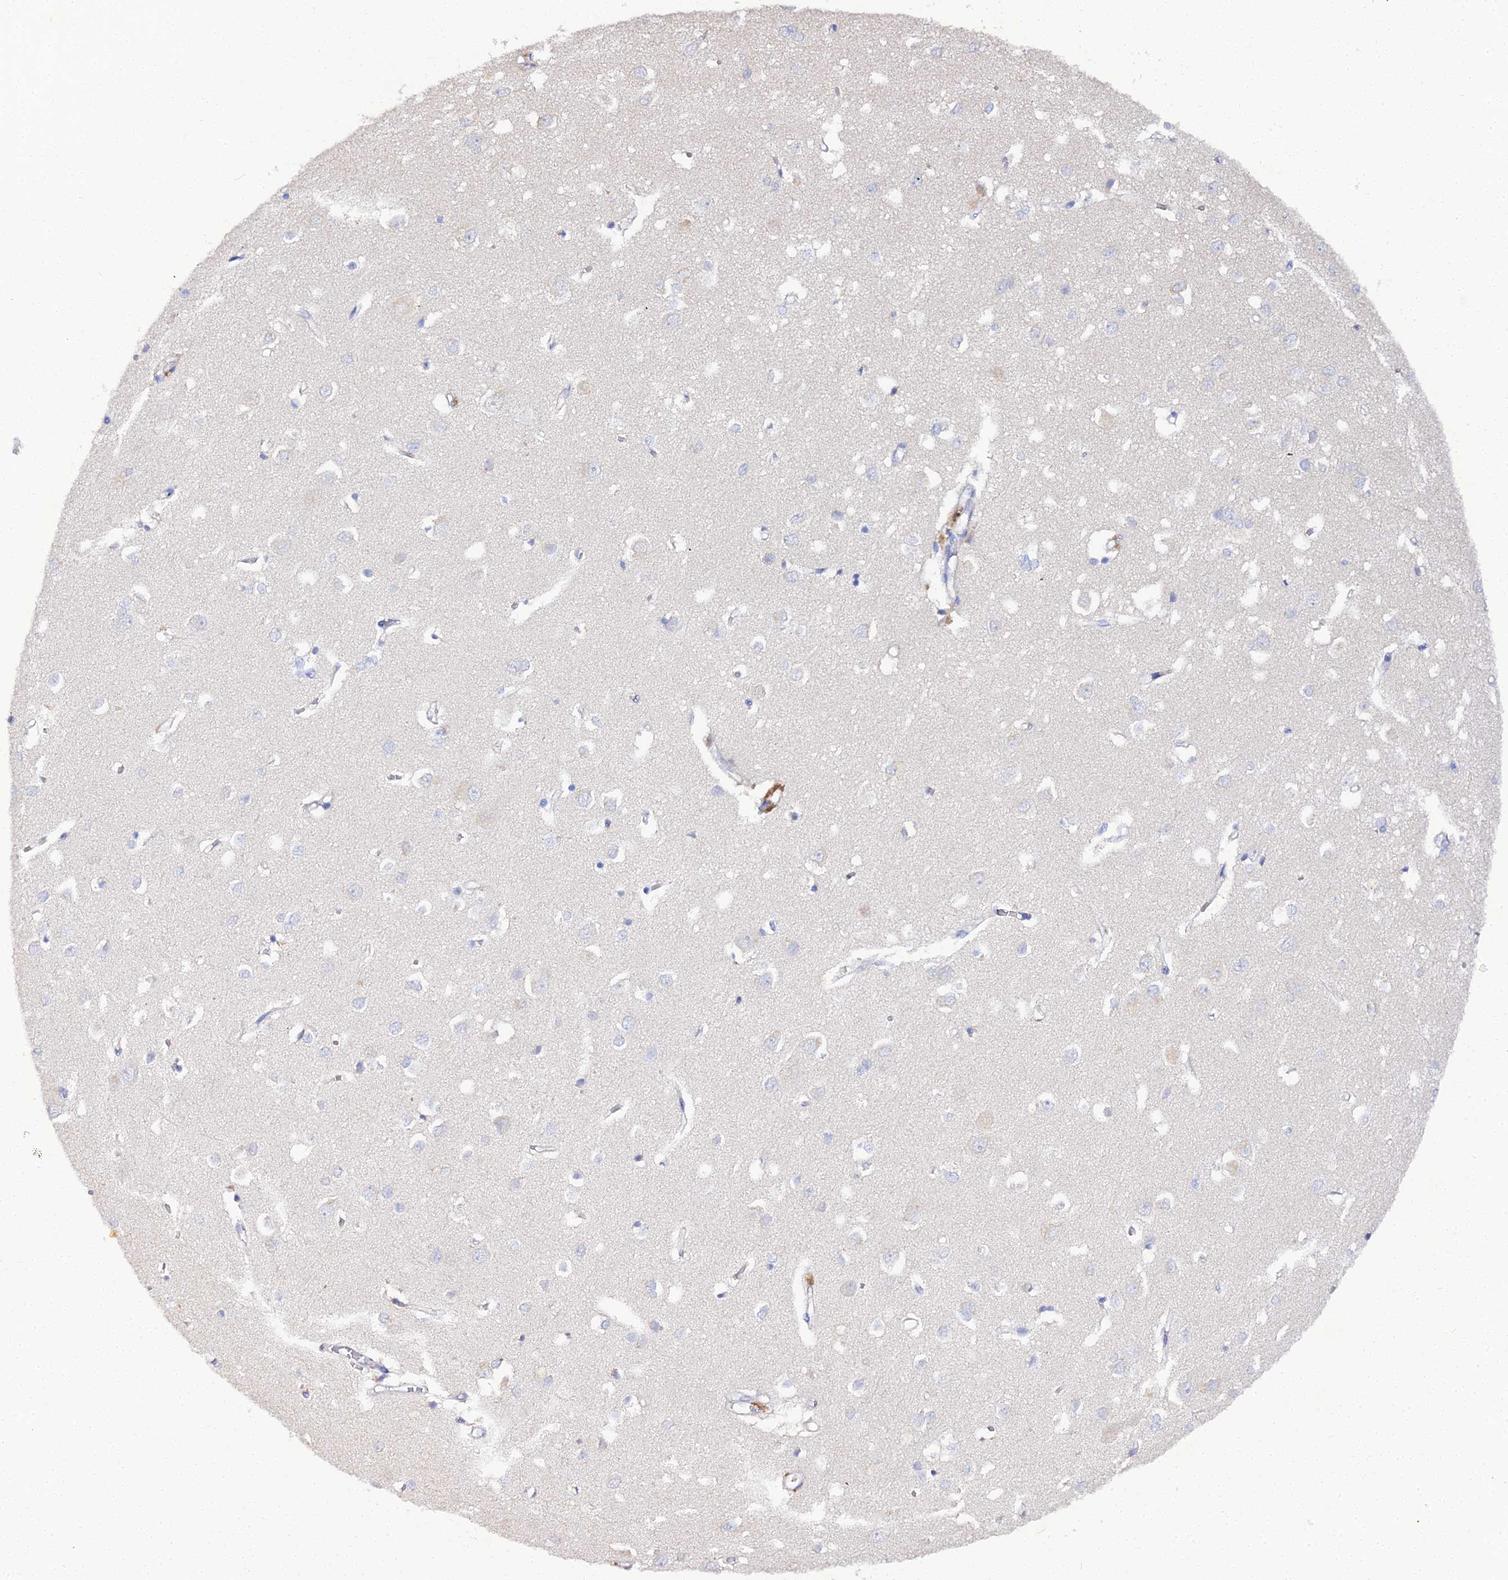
{"staining": {"intensity": "moderate", "quantity": "25%-75%", "location": "cytoplasmic/membranous"}, "tissue": "cerebral cortex", "cell_type": "Endothelial cells", "image_type": "normal", "snomed": [{"axis": "morphology", "description": "Normal tissue, NOS"}, {"axis": "topography", "description": "Cerebral cortex"}], "caption": "Endothelial cells exhibit medium levels of moderate cytoplasmic/membranous positivity in about 25%-75% of cells in benign cerebral cortex. Immunohistochemistry (ihc) stains the protein in brown and the nuclei are stained blue.", "gene": "SCX", "patient": {"sex": "female", "age": 64}}